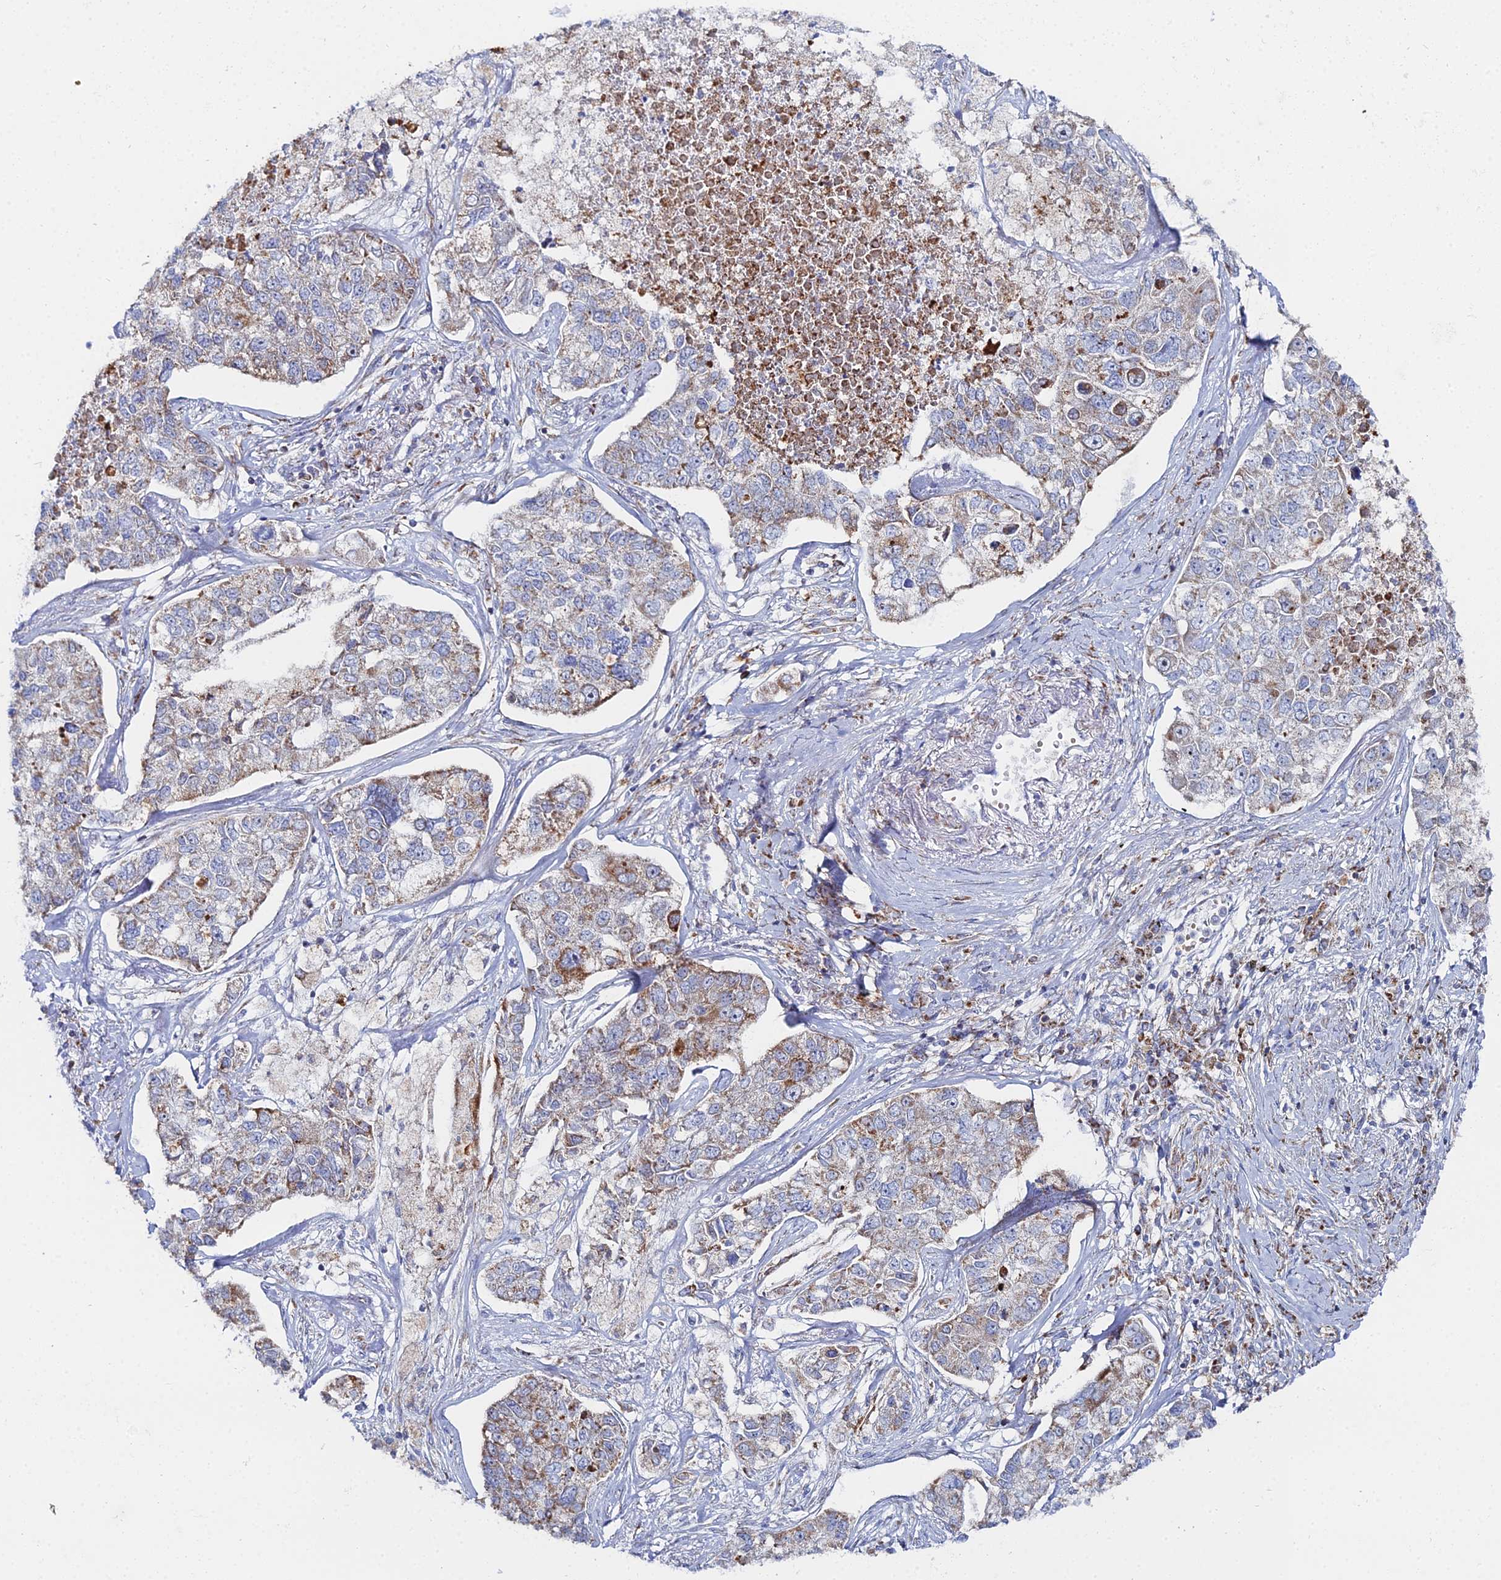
{"staining": {"intensity": "moderate", "quantity": "25%-75%", "location": "cytoplasmic/membranous"}, "tissue": "lung cancer", "cell_type": "Tumor cells", "image_type": "cancer", "snomed": [{"axis": "morphology", "description": "Adenocarcinoma, NOS"}, {"axis": "topography", "description": "Lung"}], "caption": "Adenocarcinoma (lung) stained for a protein (brown) exhibits moderate cytoplasmic/membranous positive positivity in approximately 25%-75% of tumor cells.", "gene": "MPC1", "patient": {"sex": "male", "age": 49}}